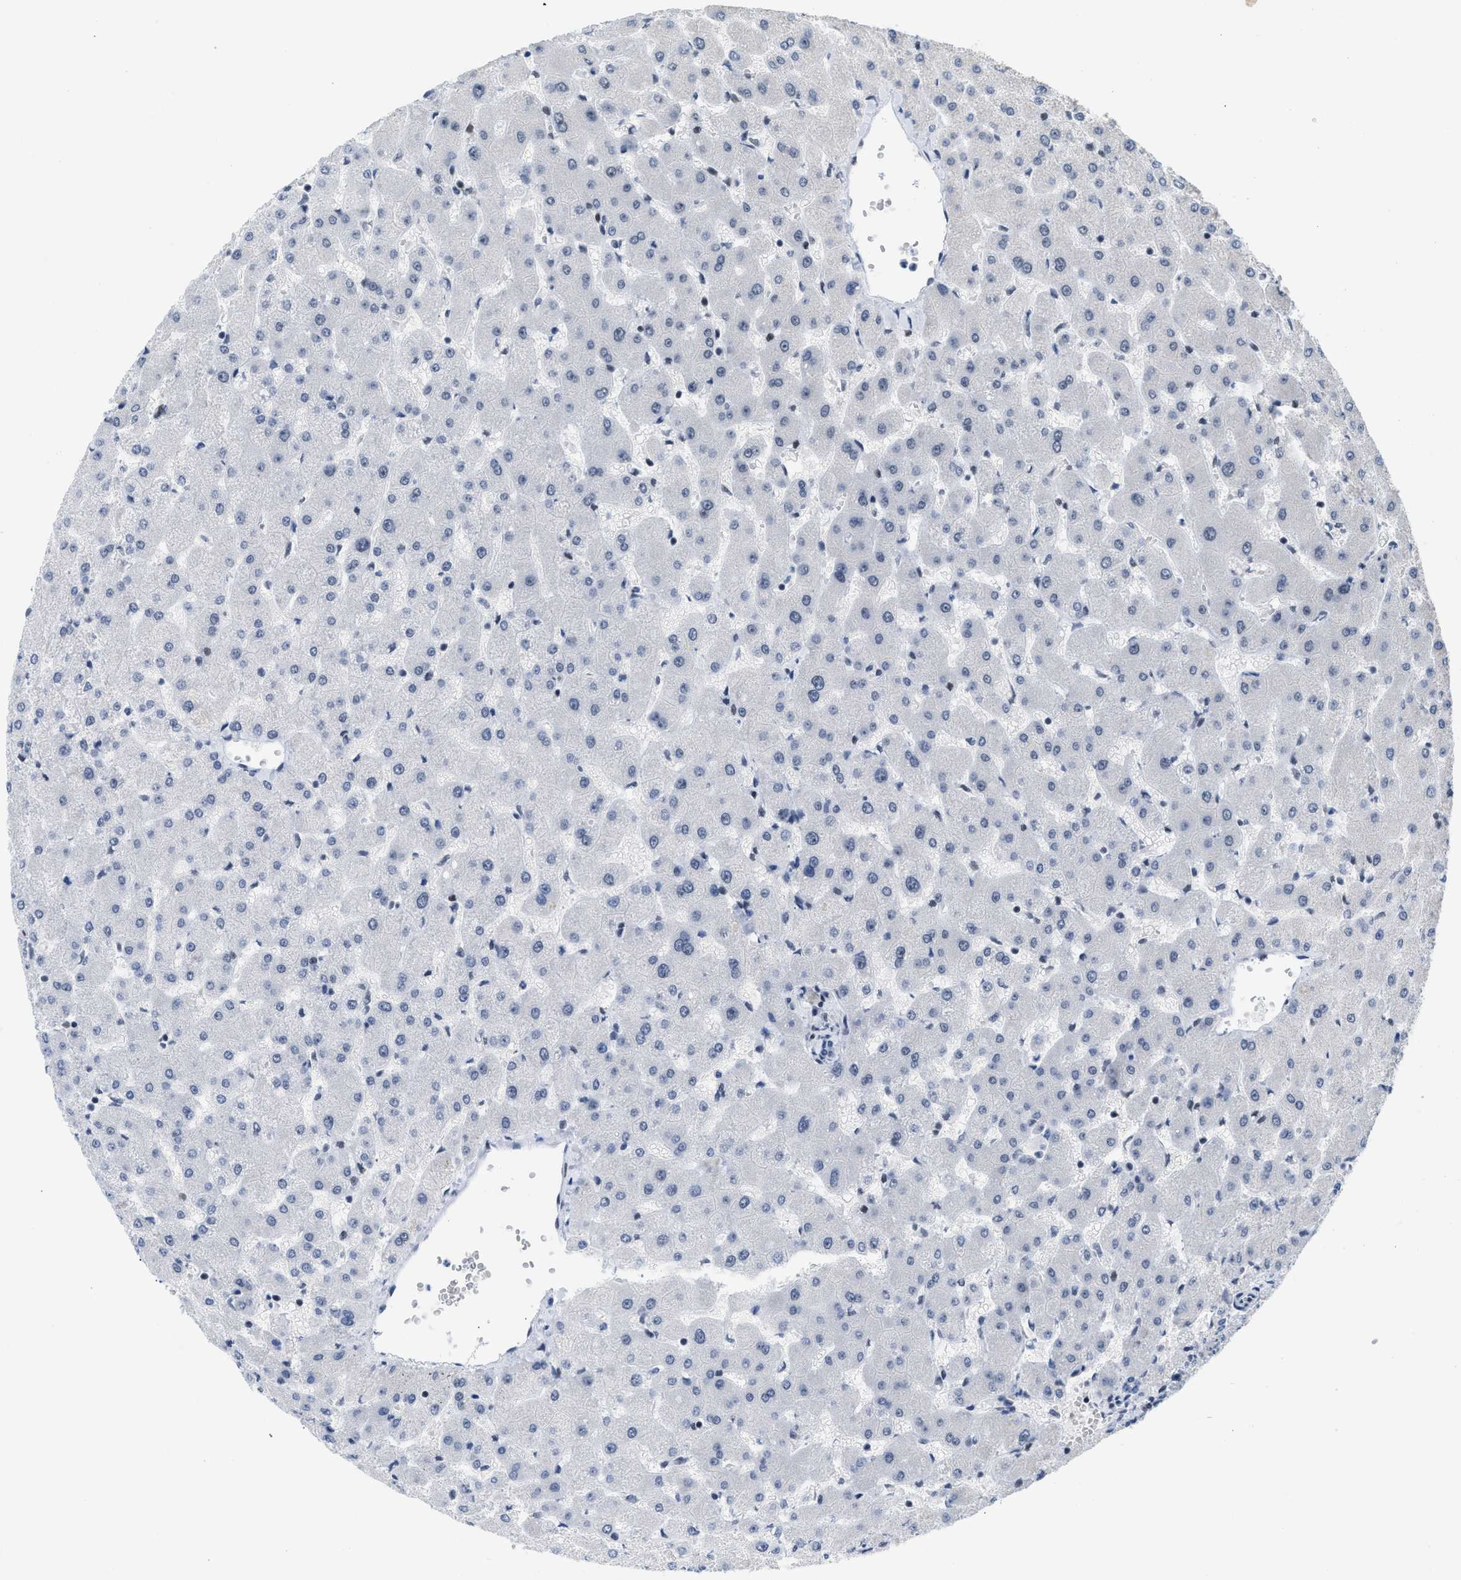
{"staining": {"intensity": "negative", "quantity": "none", "location": "none"}, "tissue": "liver", "cell_type": "Cholangiocytes", "image_type": "normal", "snomed": [{"axis": "morphology", "description": "Normal tissue, NOS"}, {"axis": "topography", "description": "Liver"}], "caption": "Human liver stained for a protein using IHC shows no staining in cholangiocytes.", "gene": "TERF2IP", "patient": {"sex": "female", "age": 63}}